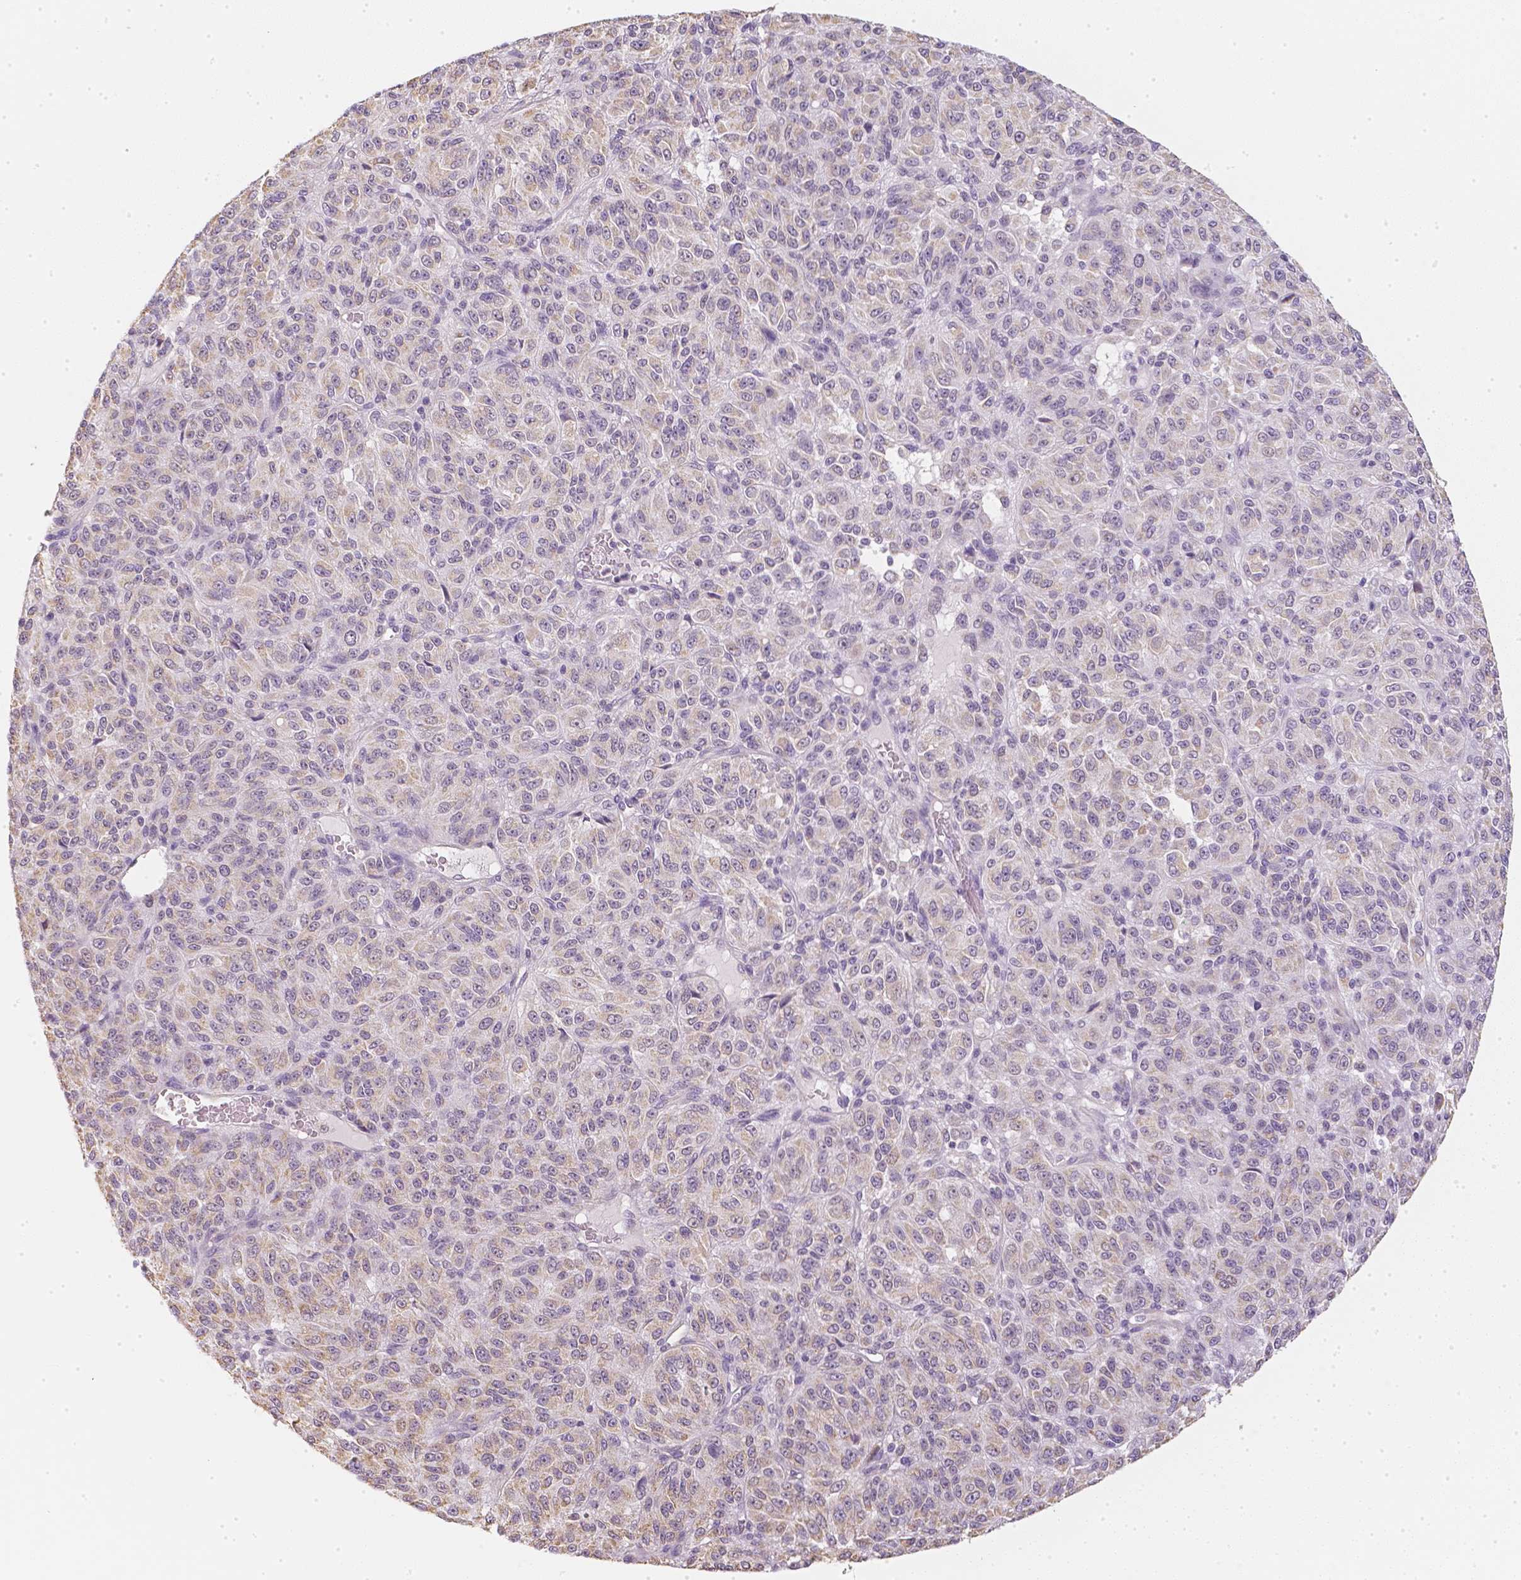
{"staining": {"intensity": "weak", "quantity": ">75%", "location": "cytoplasmic/membranous"}, "tissue": "melanoma", "cell_type": "Tumor cells", "image_type": "cancer", "snomed": [{"axis": "morphology", "description": "Malignant melanoma, Metastatic site"}, {"axis": "topography", "description": "Brain"}], "caption": "DAB immunohistochemical staining of malignant melanoma (metastatic site) demonstrates weak cytoplasmic/membranous protein positivity in about >75% of tumor cells.", "gene": "NVL", "patient": {"sex": "female", "age": 56}}